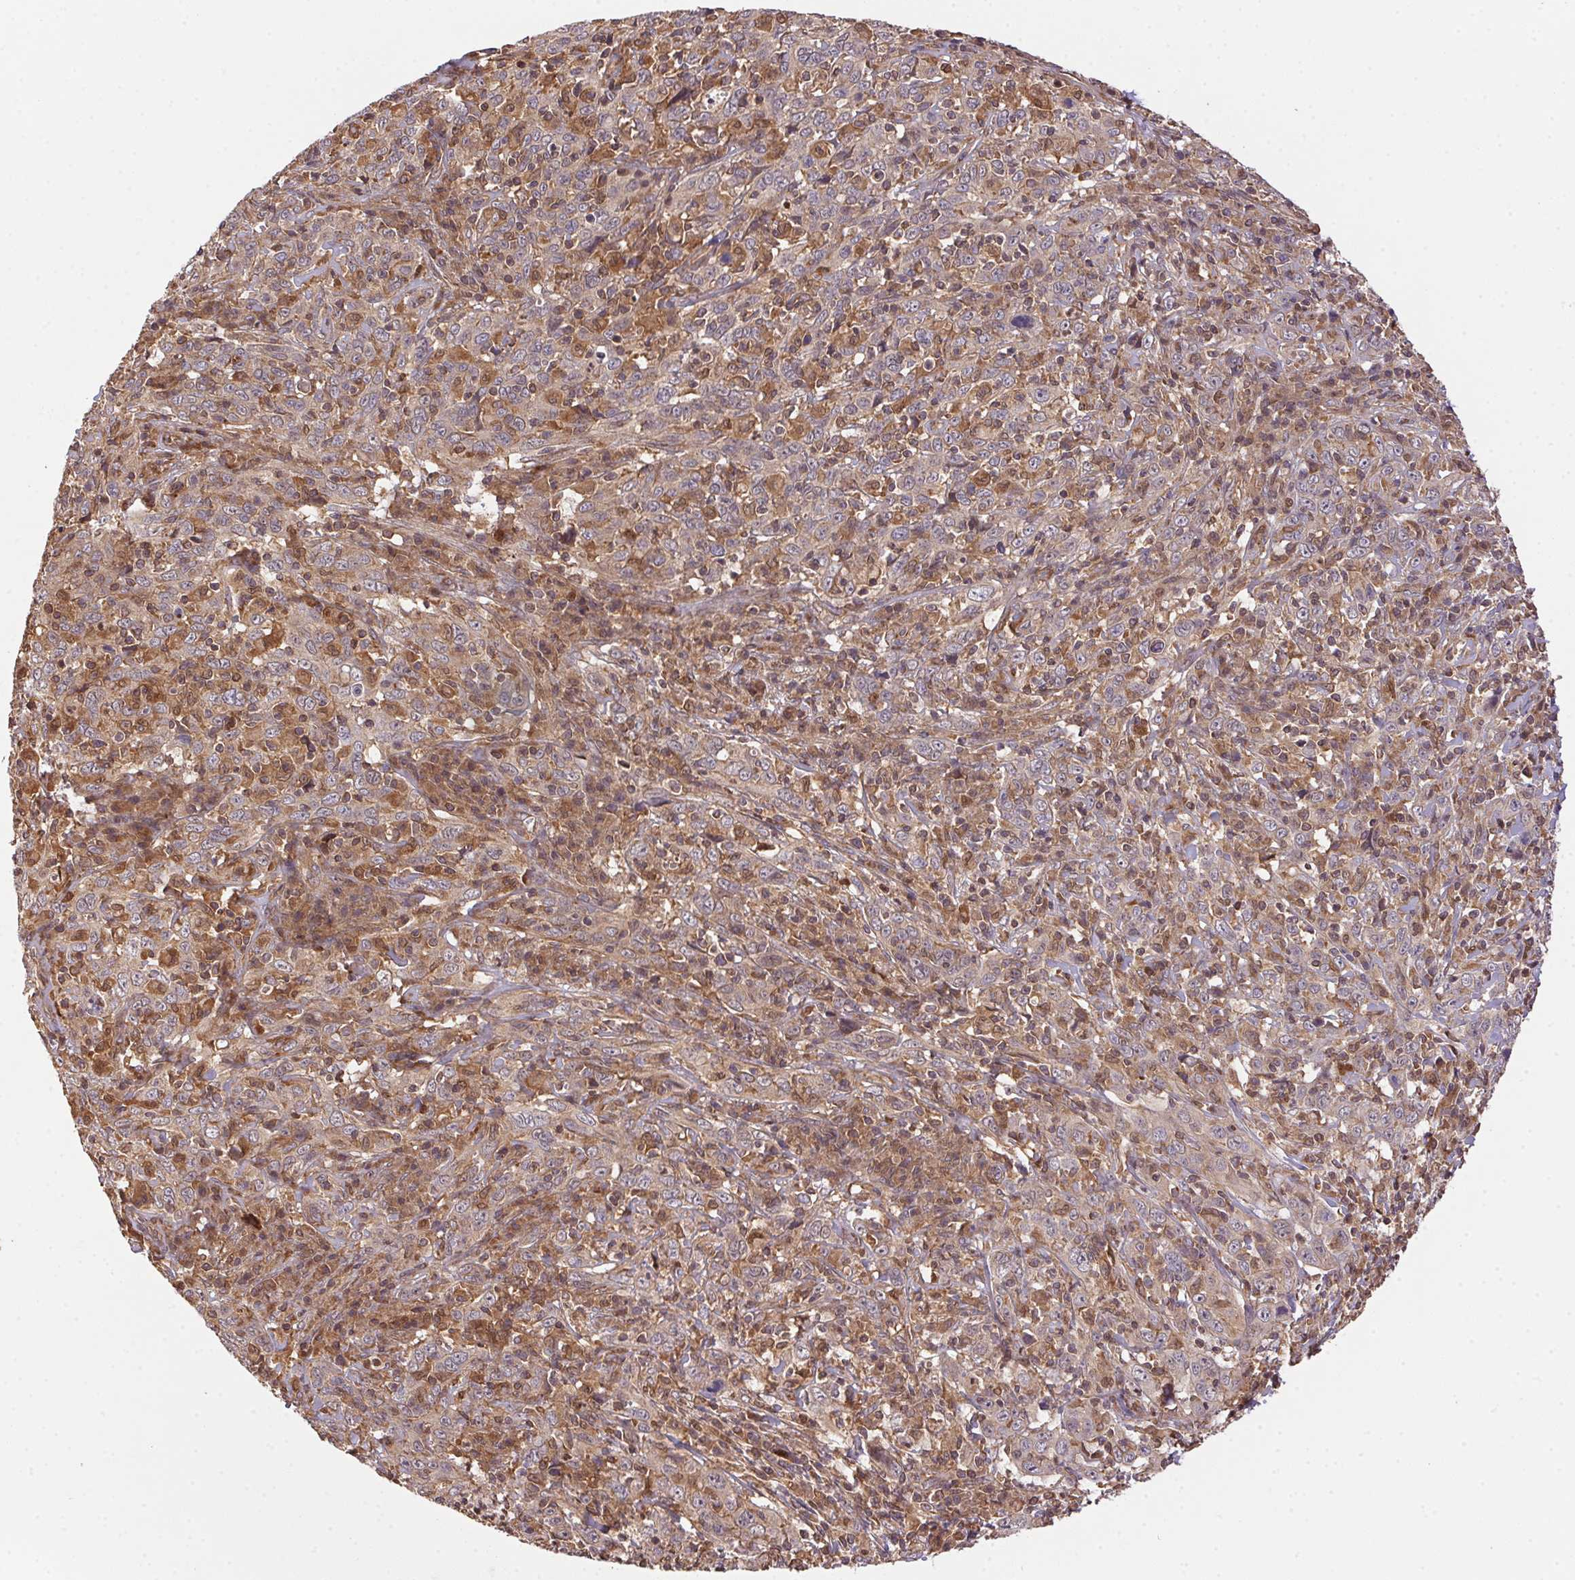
{"staining": {"intensity": "negative", "quantity": "none", "location": "none"}, "tissue": "breast cancer", "cell_type": "Tumor cells", "image_type": "cancer", "snomed": [{"axis": "morphology", "description": "Duct carcinoma"}, {"axis": "topography", "description": "Breast"}], "caption": "Human invasive ductal carcinoma (breast) stained for a protein using immunohistochemistry (IHC) reveals no positivity in tumor cells.", "gene": "MEX3D", "patient": {"sex": "female", "age": 75}}